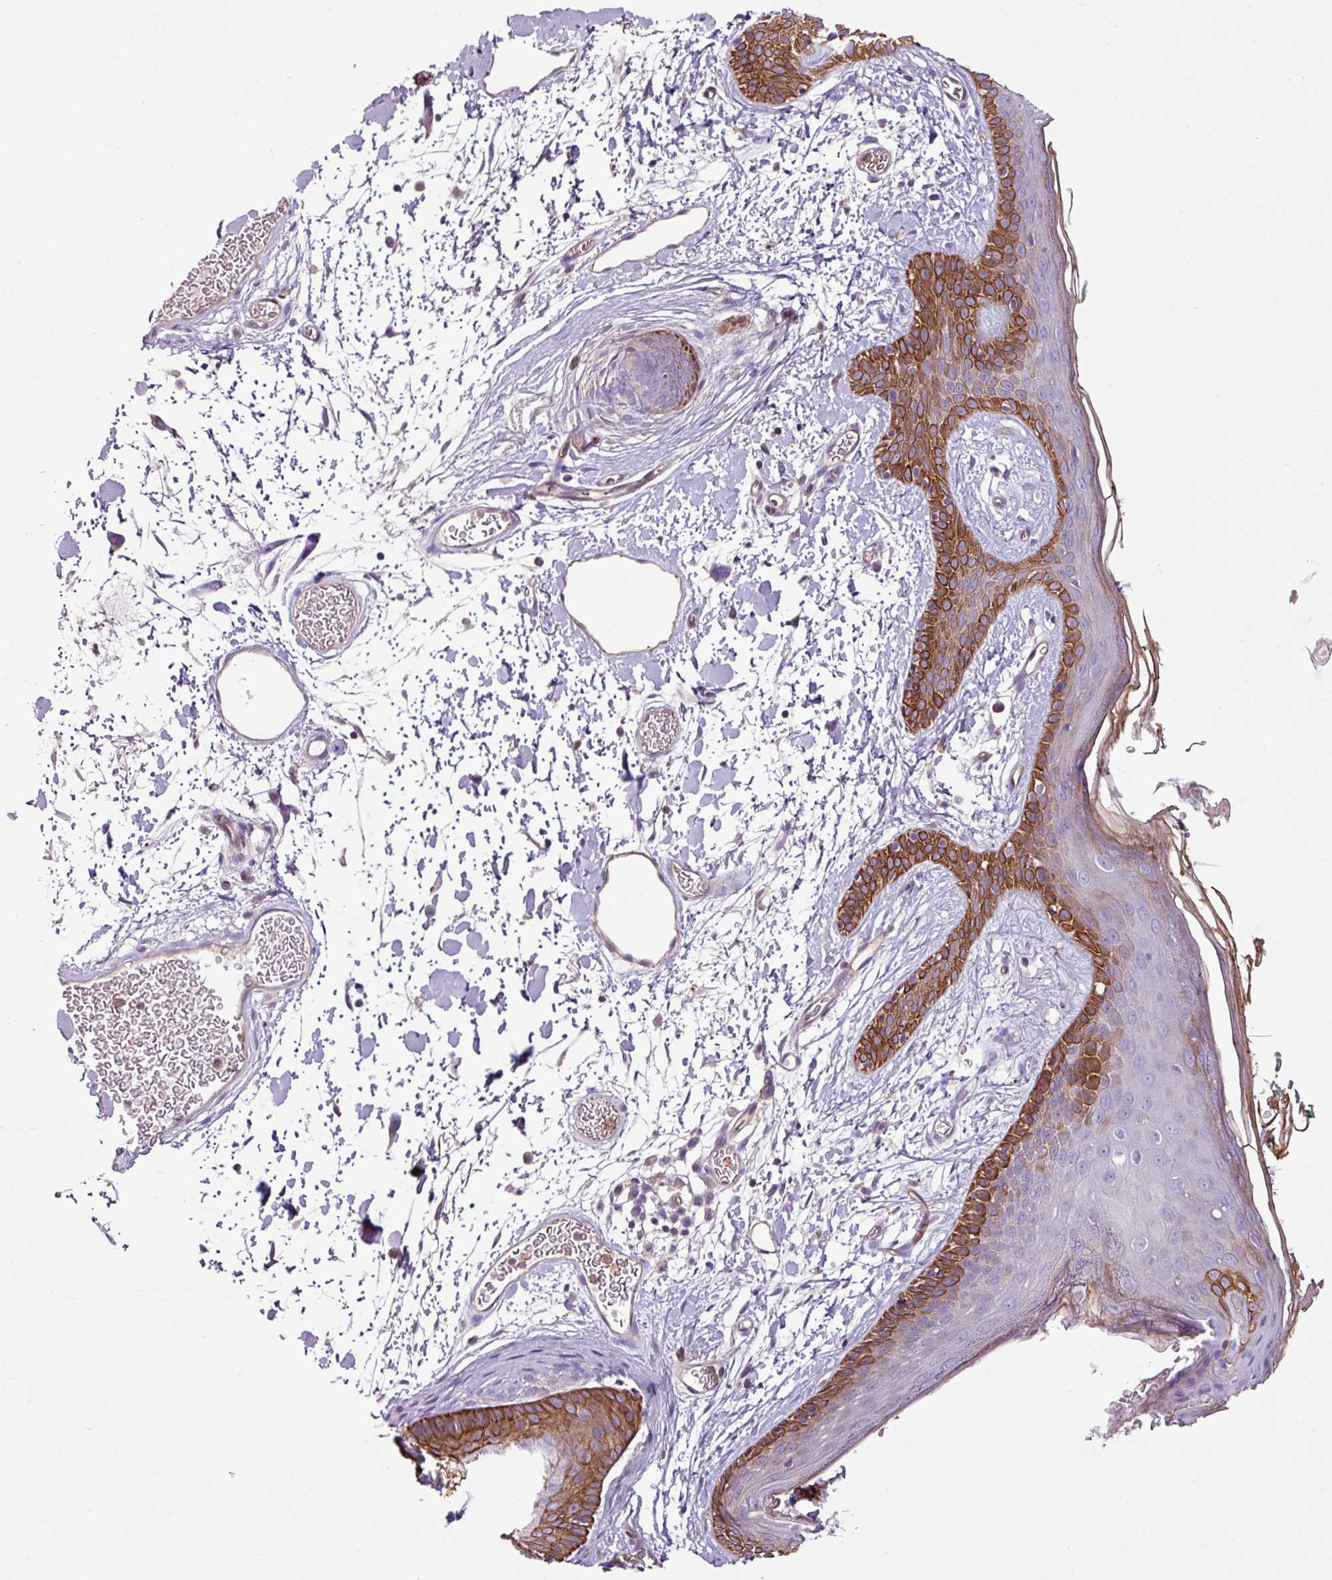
{"staining": {"intensity": "negative", "quantity": "none", "location": "none"}, "tissue": "skin", "cell_type": "Fibroblasts", "image_type": "normal", "snomed": [{"axis": "morphology", "description": "Normal tissue, NOS"}, {"axis": "topography", "description": "Skin"}], "caption": "This micrograph is of normal skin stained with immunohistochemistry (IHC) to label a protein in brown with the nuclei are counter-stained blue. There is no positivity in fibroblasts.", "gene": "ZNF106", "patient": {"sex": "male", "age": 79}}